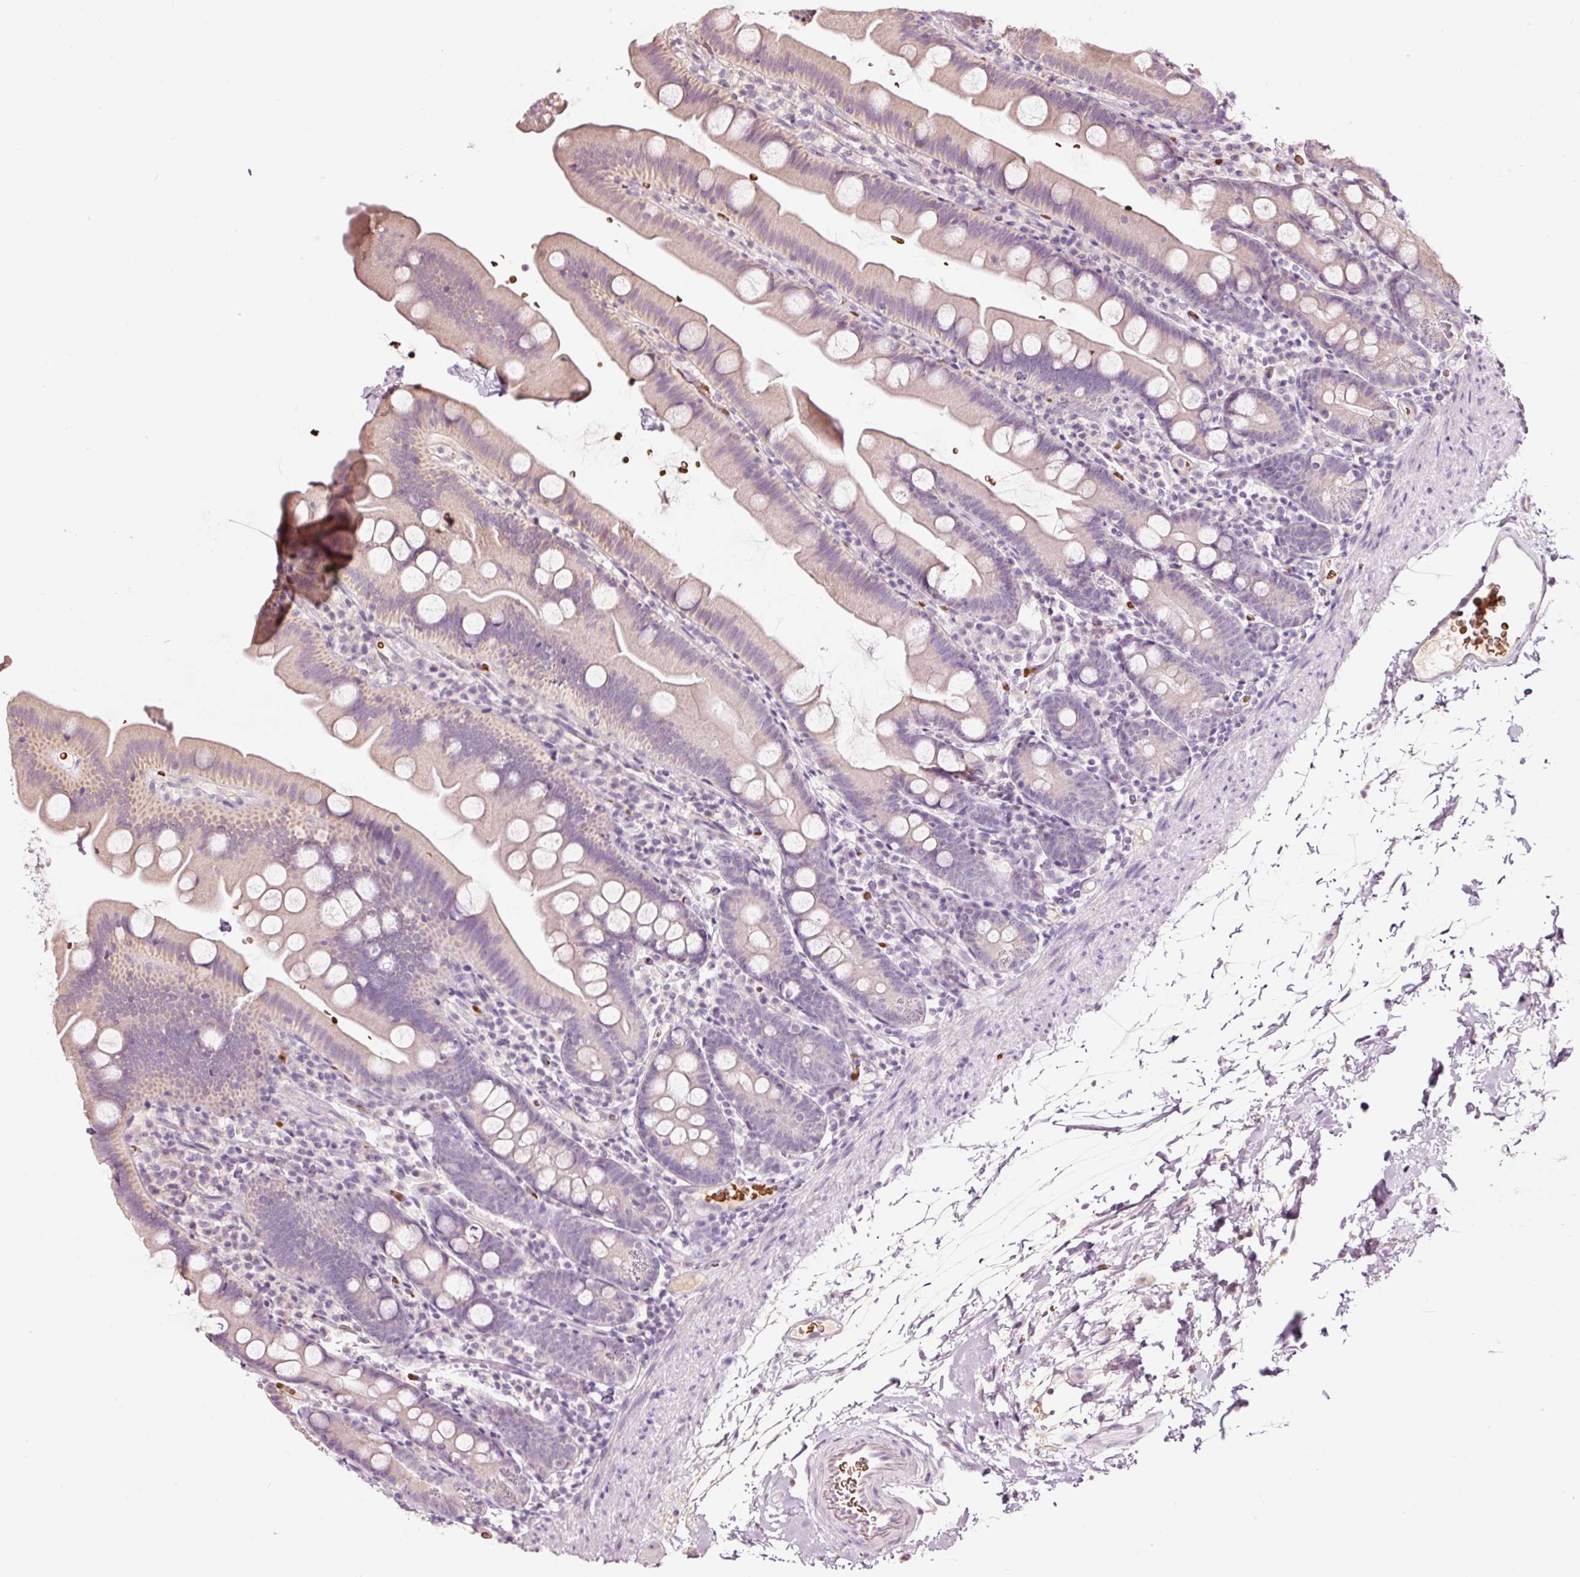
{"staining": {"intensity": "negative", "quantity": "none", "location": "none"}, "tissue": "small intestine", "cell_type": "Glandular cells", "image_type": "normal", "snomed": [{"axis": "morphology", "description": "Normal tissue, NOS"}, {"axis": "topography", "description": "Small intestine"}], "caption": "There is no significant positivity in glandular cells of small intestine. The staining is performed using DAB (3,3'-diaminobenzidine) brown chromogen with nuclei counter-stained in using hematoxylin.", "gene": "LDHAL6B", "patient": {"sex": "female", "age": 68}}